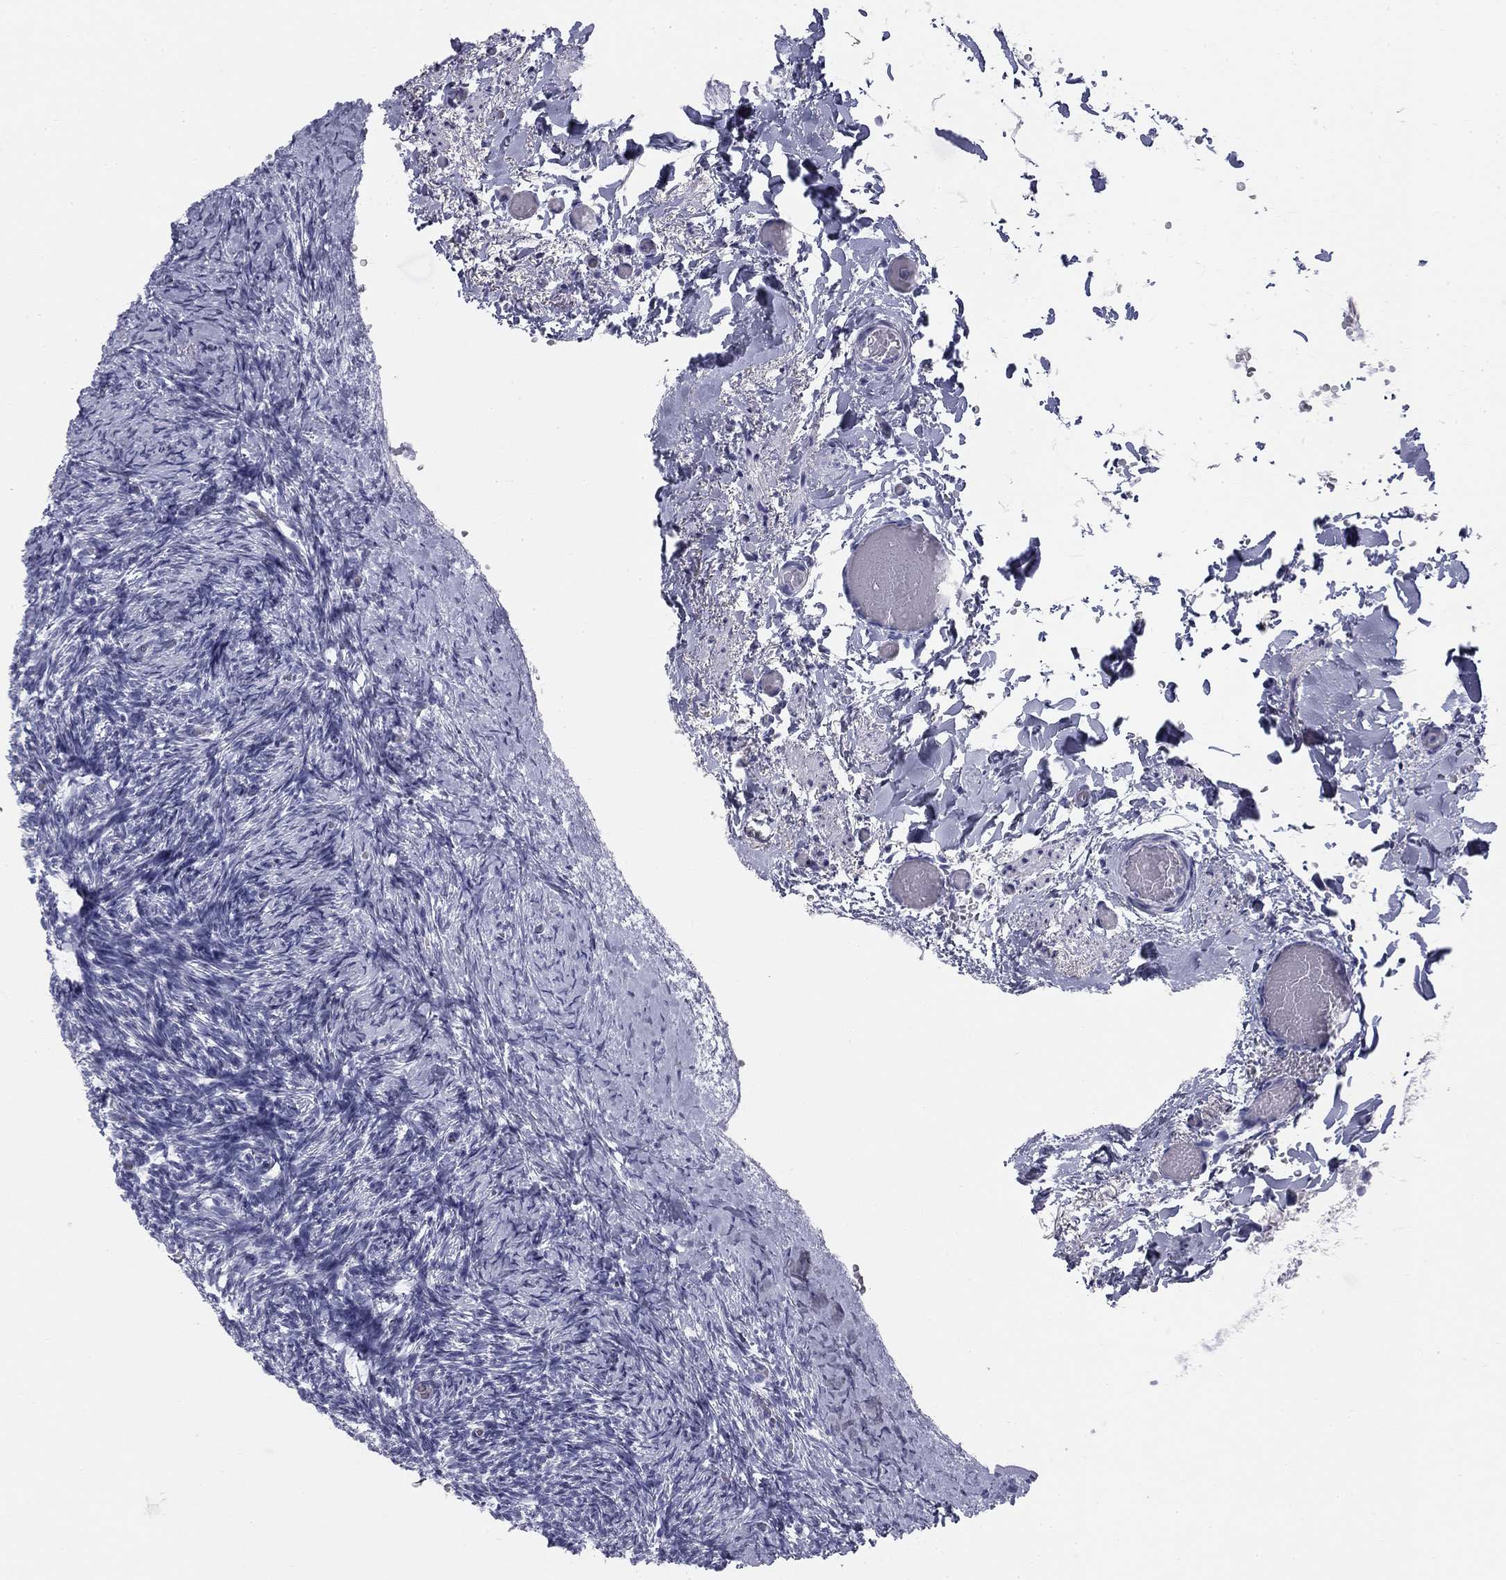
{"staining": {"intensity": "negative", "quantity": "none", "location": "none"}, "tissue": "ovary", "cell_type": "Follicle cells", "image_type": "normal", "snomed": [{"axis": "morphology", "description": "Normal tissue, NOS"}, {"axis": "topography", "description": "Ovary"}], "caption": "The image exhibits no significant positivity in follicle cells of ovary. (Stains: DAB (3,3'-diaminobenzidine) IHC with hematoxylin counter stain, Microscopy: brightfield microscopy at high magnification).", "gene": "SULT2B1", "patient": {"sex": "female", "age": 39}}